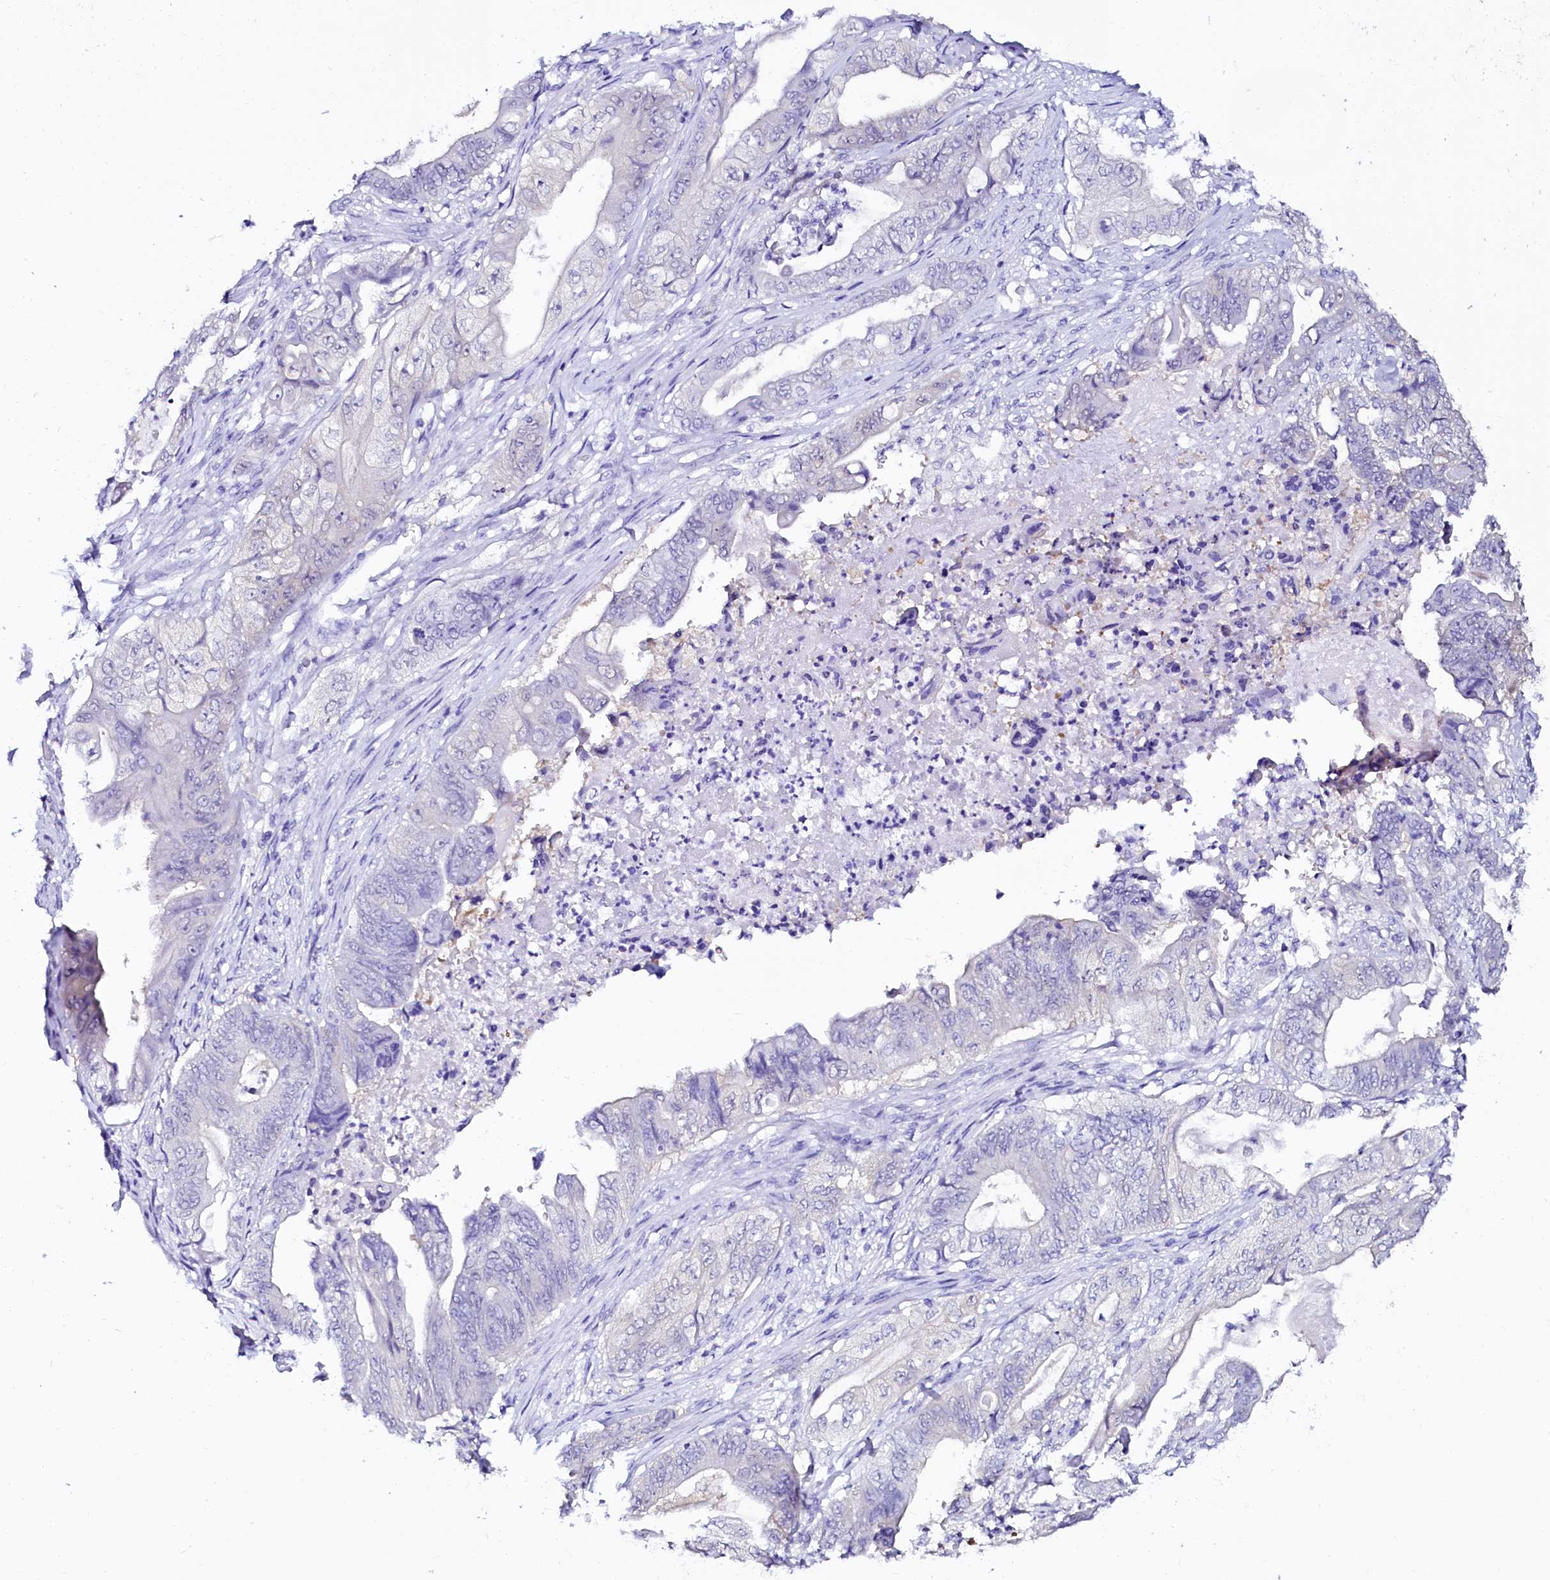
{"staining": {"intensity": "negative", "quantity": "none", "location": "none"}, "tissue": "stomach cancer", "cell_type": "Tumor cells", "image_type": "cancer", "snomed": [{"axis": "morphology", "description": "Adenocarcinoma, NOS"}, {"axis": "topography", "description": "Stomach"}], "caption": "This micrograph is of stomach cancer stained with immunohistochemistry to label a protein in brown with the nuclei are counter-stained blue. There is no positivity in tumor cells.", "gene": "SORD", "patient": {"sex": "female", "age": 73}}